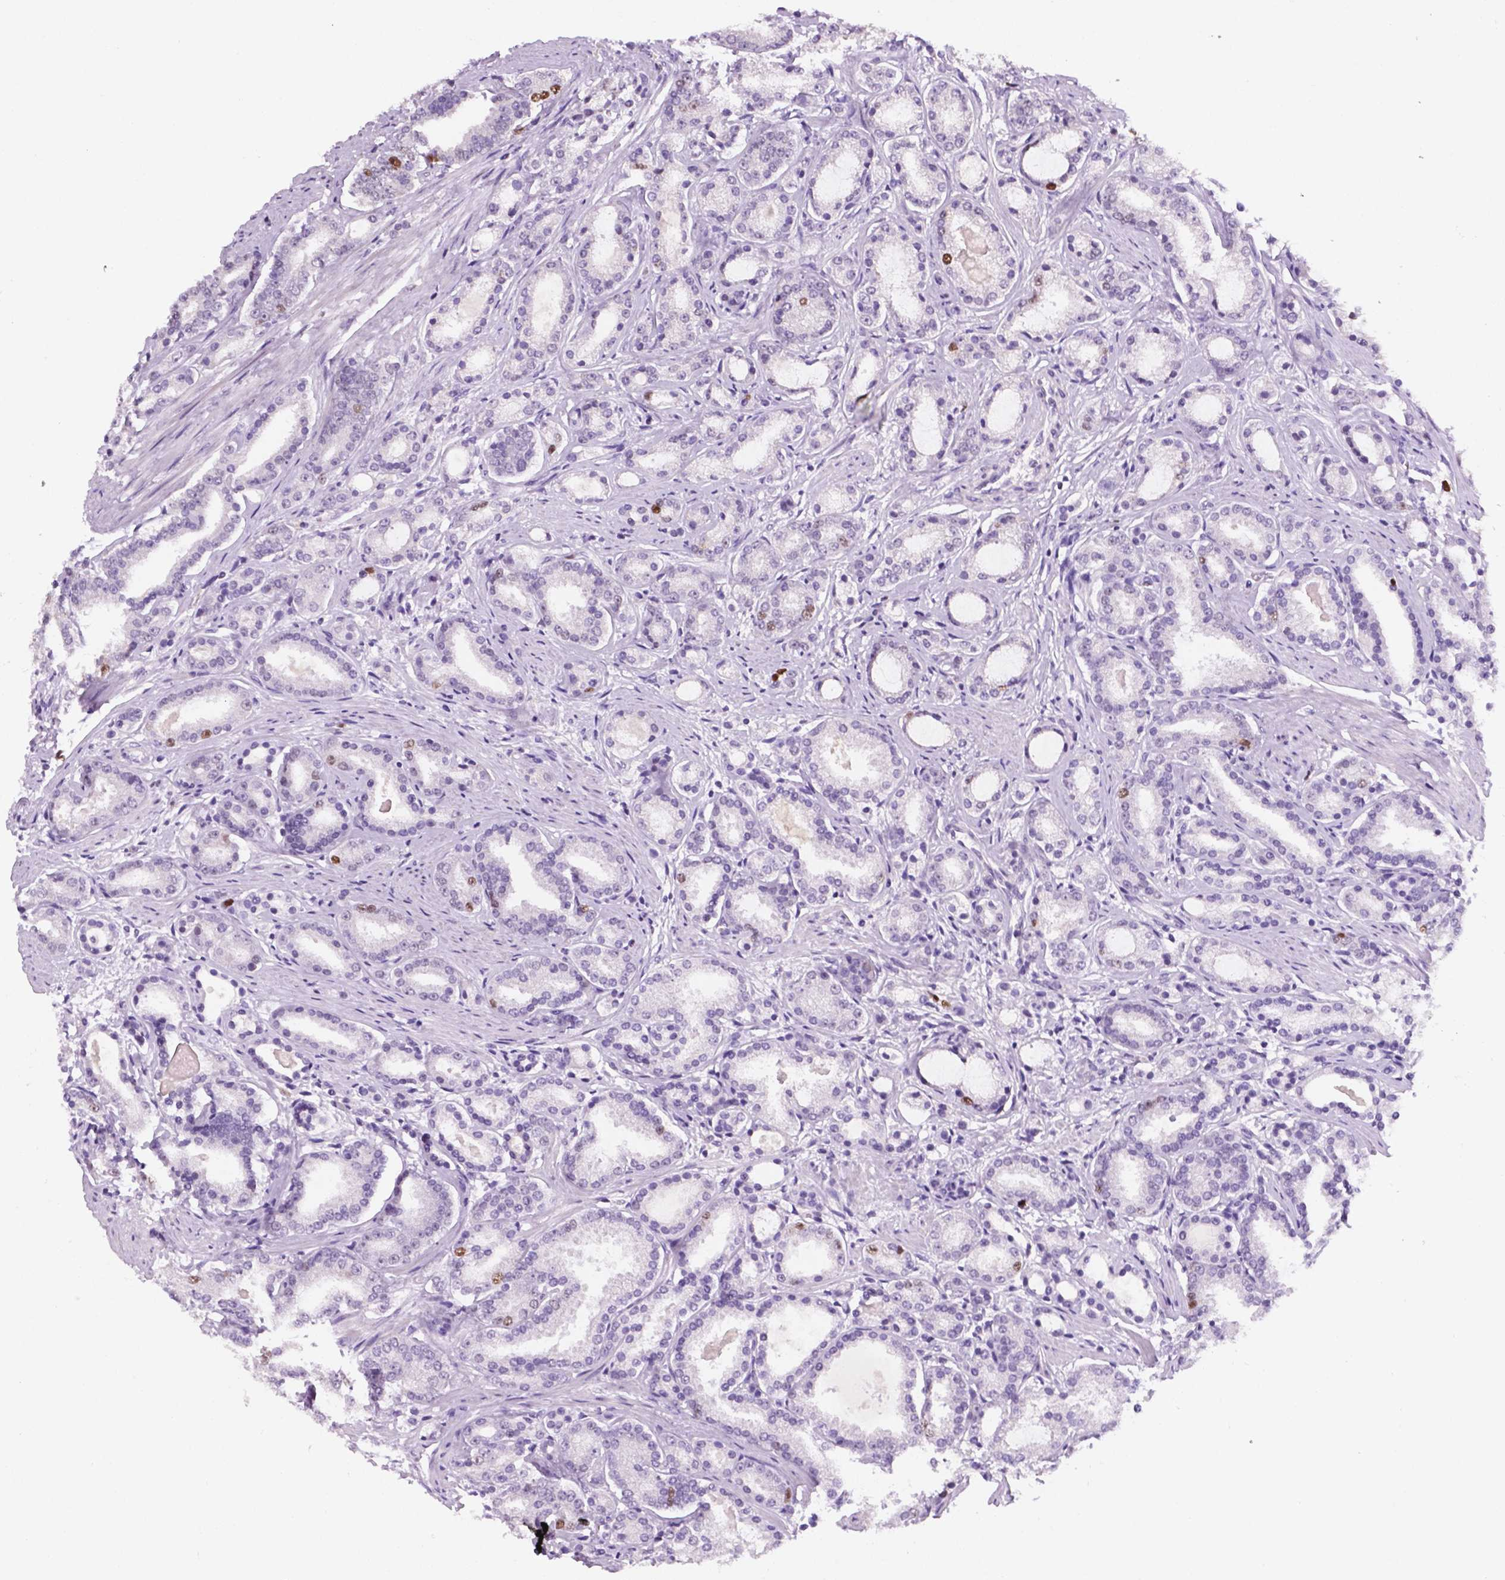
{"staining": {"intensity": "moderate", "quantity": "<25%", "location": "nuclear"}, "tissue": "prostate cancer", "cell_type": "Tumor cells", "image_type": "cancer", "snomed": [{"axis": "morphology", "description": "Adenocarcinoma, High grade"}, {"axis": "topography", "description": "Prostate"}], "caption": "Prostate cancer (adenocarcinoma (high-grade)) was stained to show a protein in brown. There is low levels of moderate nuclear staining in about <25% of tumor cells.", "gene": "NCAPH2", "patient": {"sex": "male", "age": 63}}